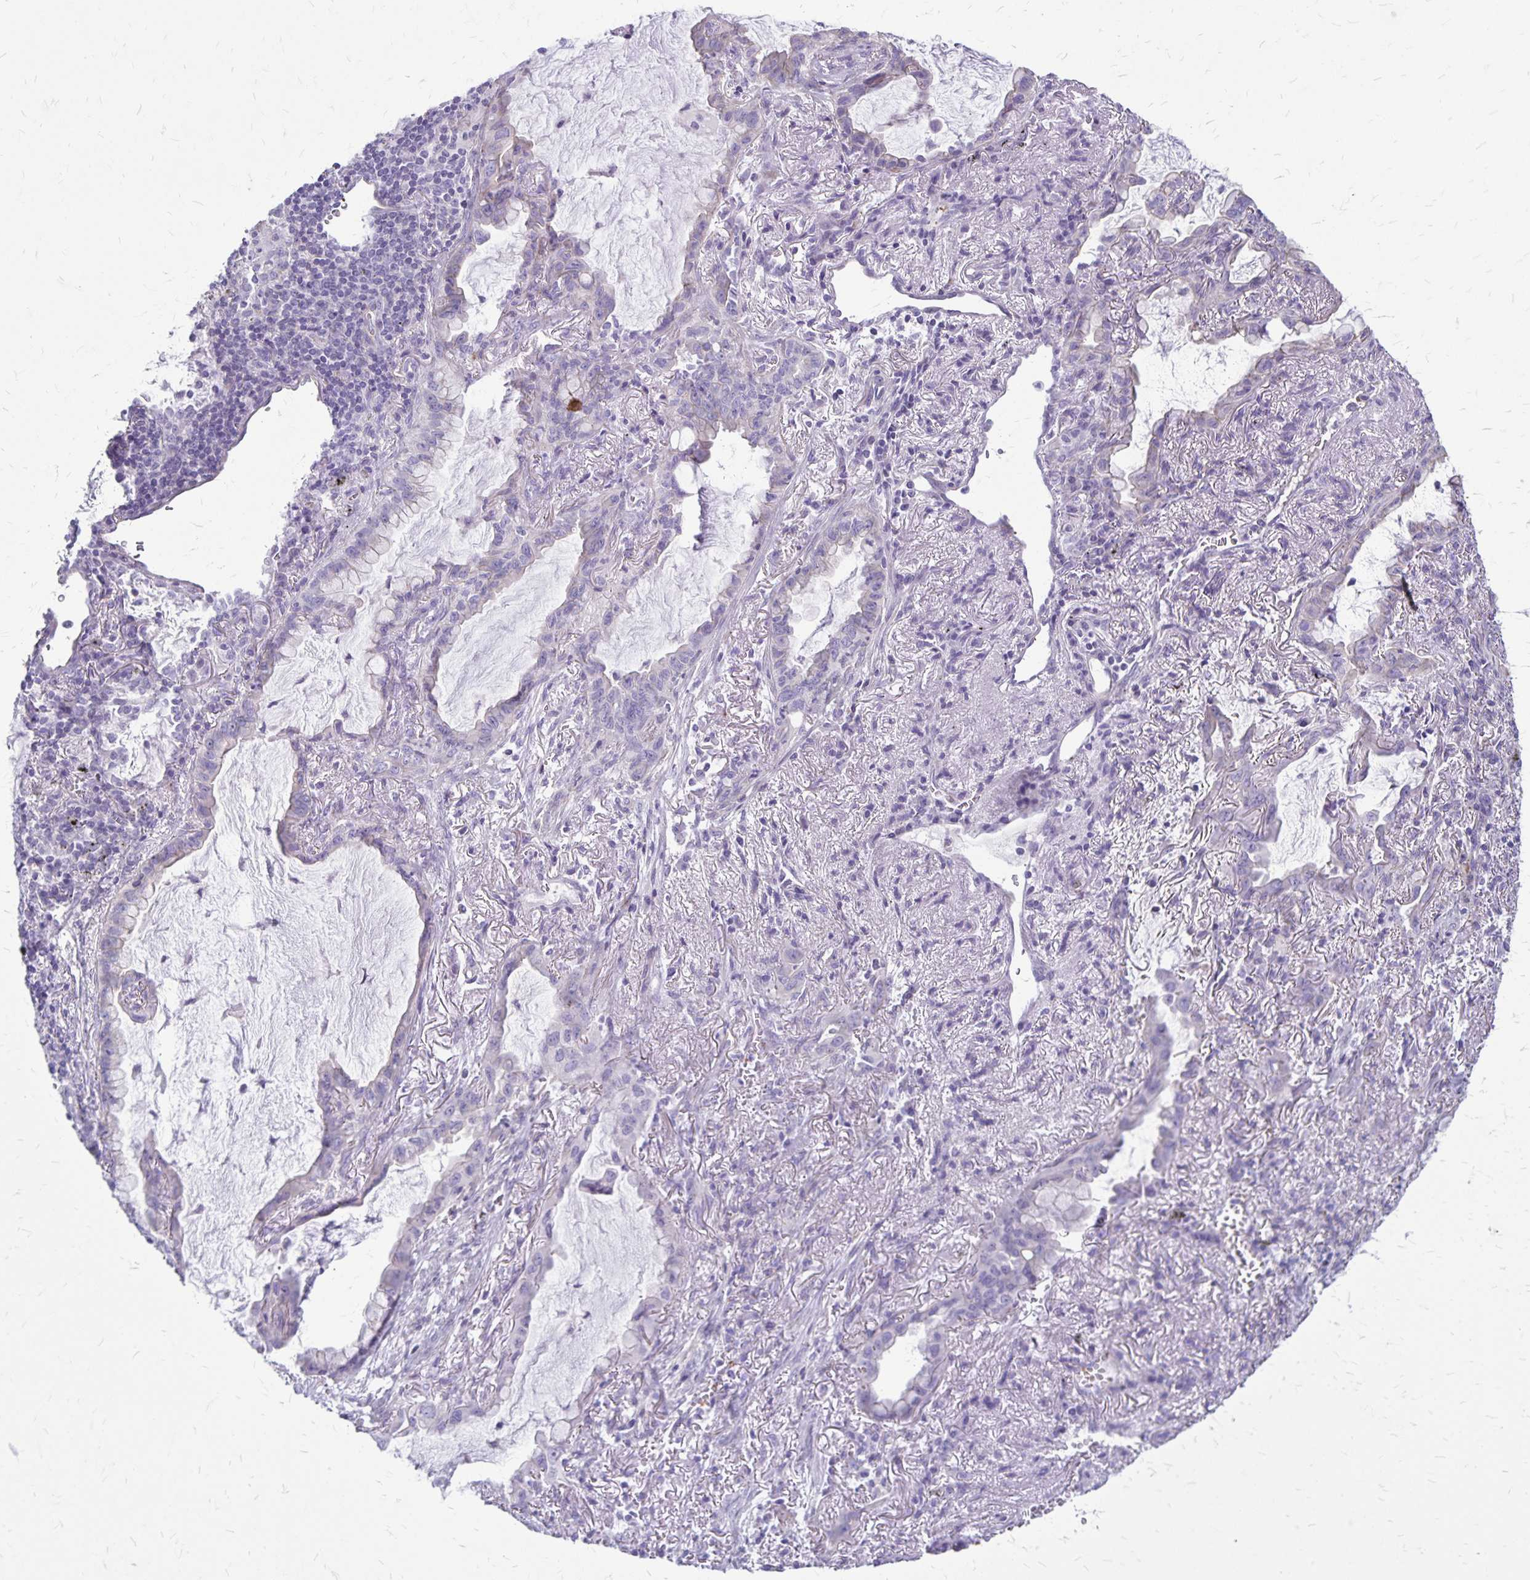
{"staining": {"intensity": "negative", "quantity": "none", "location": "none"}, "tissue": "lung cancer", "cell_type": "Tumor cells", "image_type": "cancer", "snomed": [{"axis": "morphology", "description": "Adenocarcinoma, NOS"}, {"axis": "topography", "description": "Lung"}], "caption": "There is no significant staining in tumor cells of adenocarcinoma (lung).", "gene": "GP9", "patient": {"sex": "male", "age": 65}}